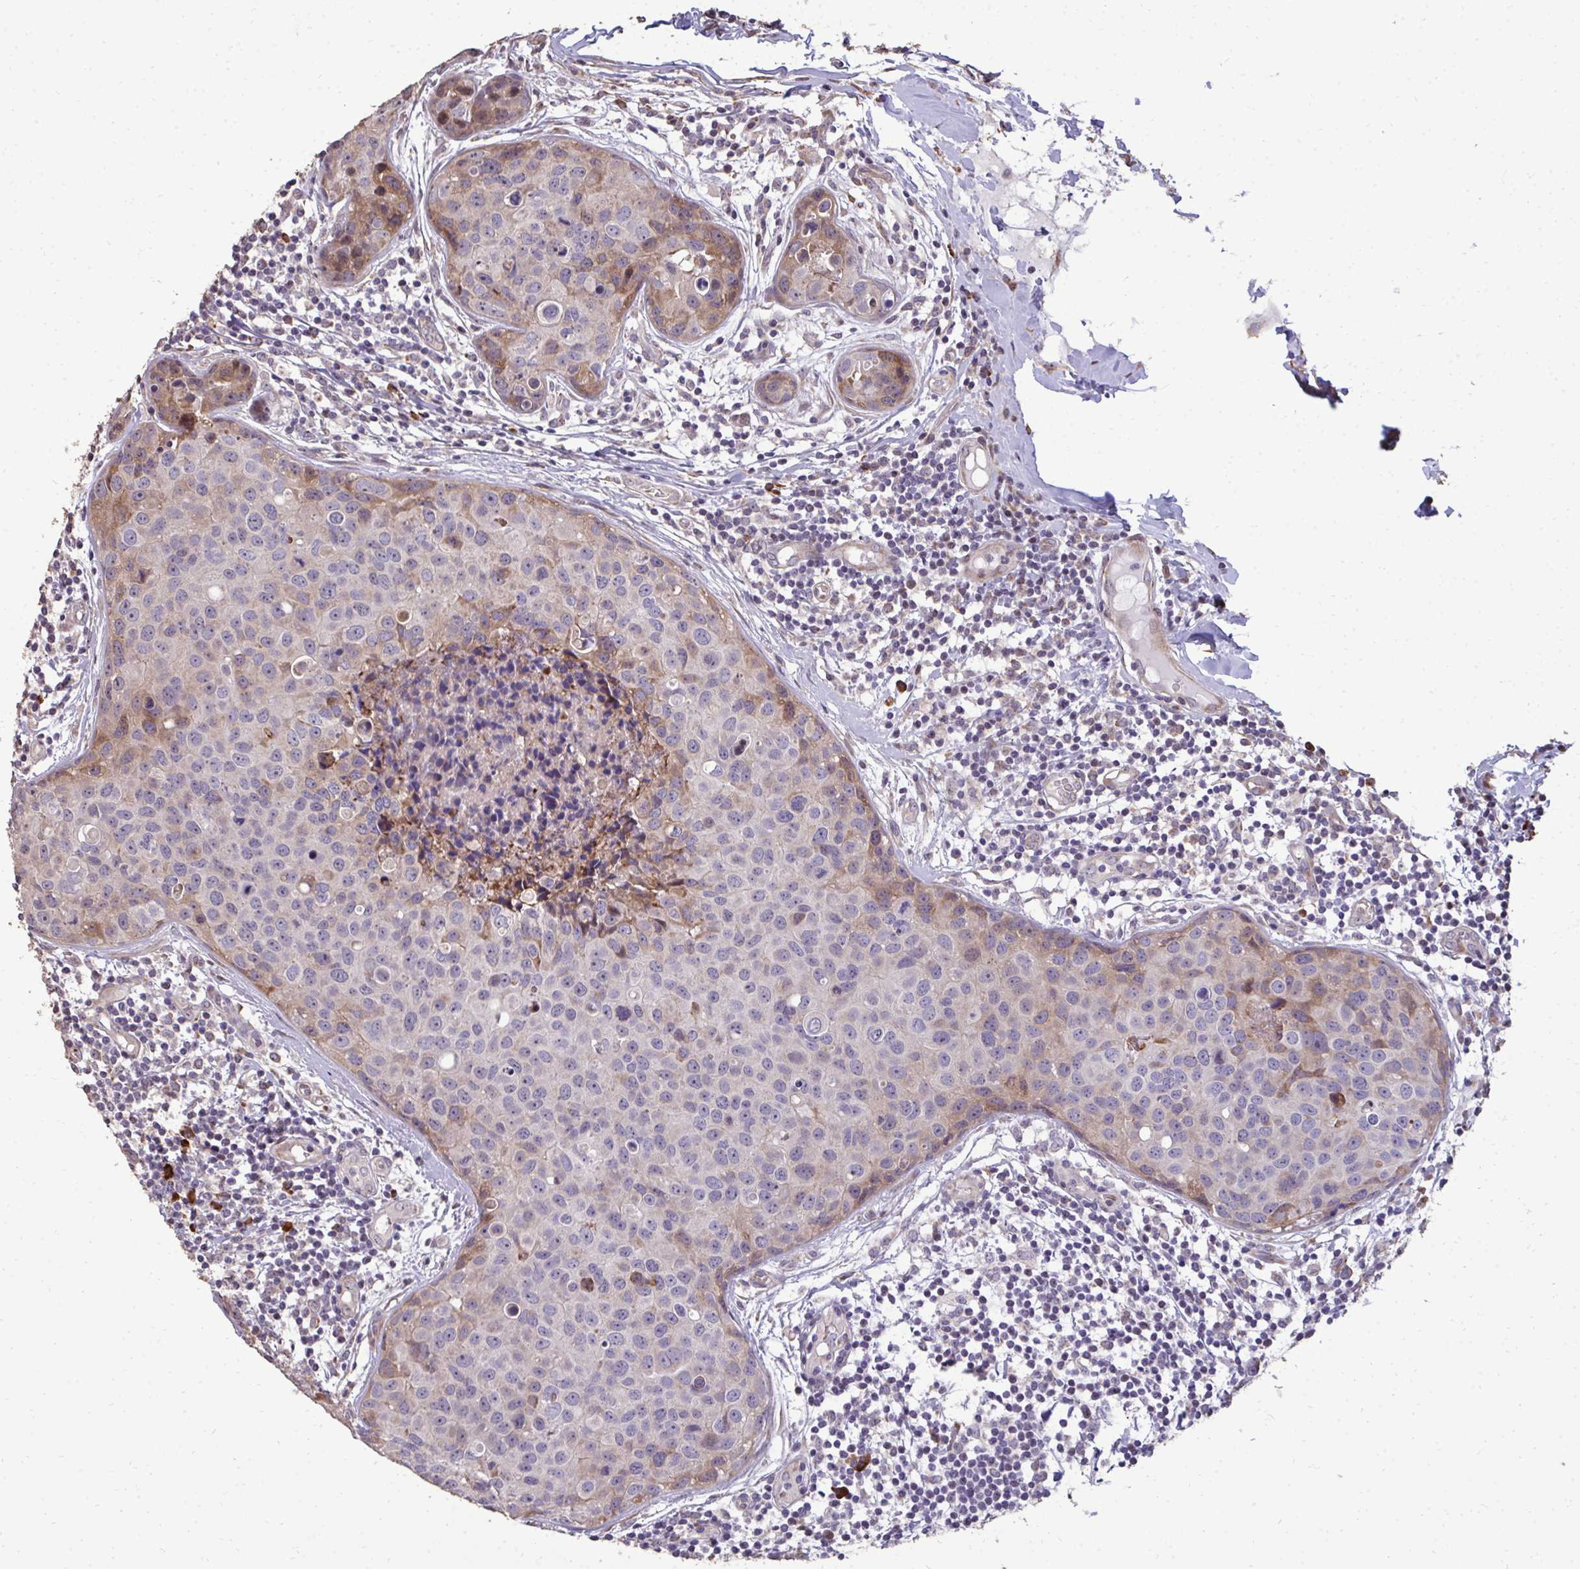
{"staining": {"intensity": "weak", "quantity": "<25%", "location": "cytoplasmic/membranous"}, "tissue": "breast cancer", "cell_type": "Tumor cells", "image_type": "cancer", "snomed": [{"axis": "morphology", "description": "Duct carcinoma"}, {"axis": "topography", "description": "Breast"}], "caption": "Immunohistochemistry (IHC) histopathology image of neoplastic tissue: intraductal carcinoma (breast) stained with DAB reveals no significant protein staining in tumor cells.", "gene": "FIBCD1", "patient": {"sex": "female", "age": 24}}